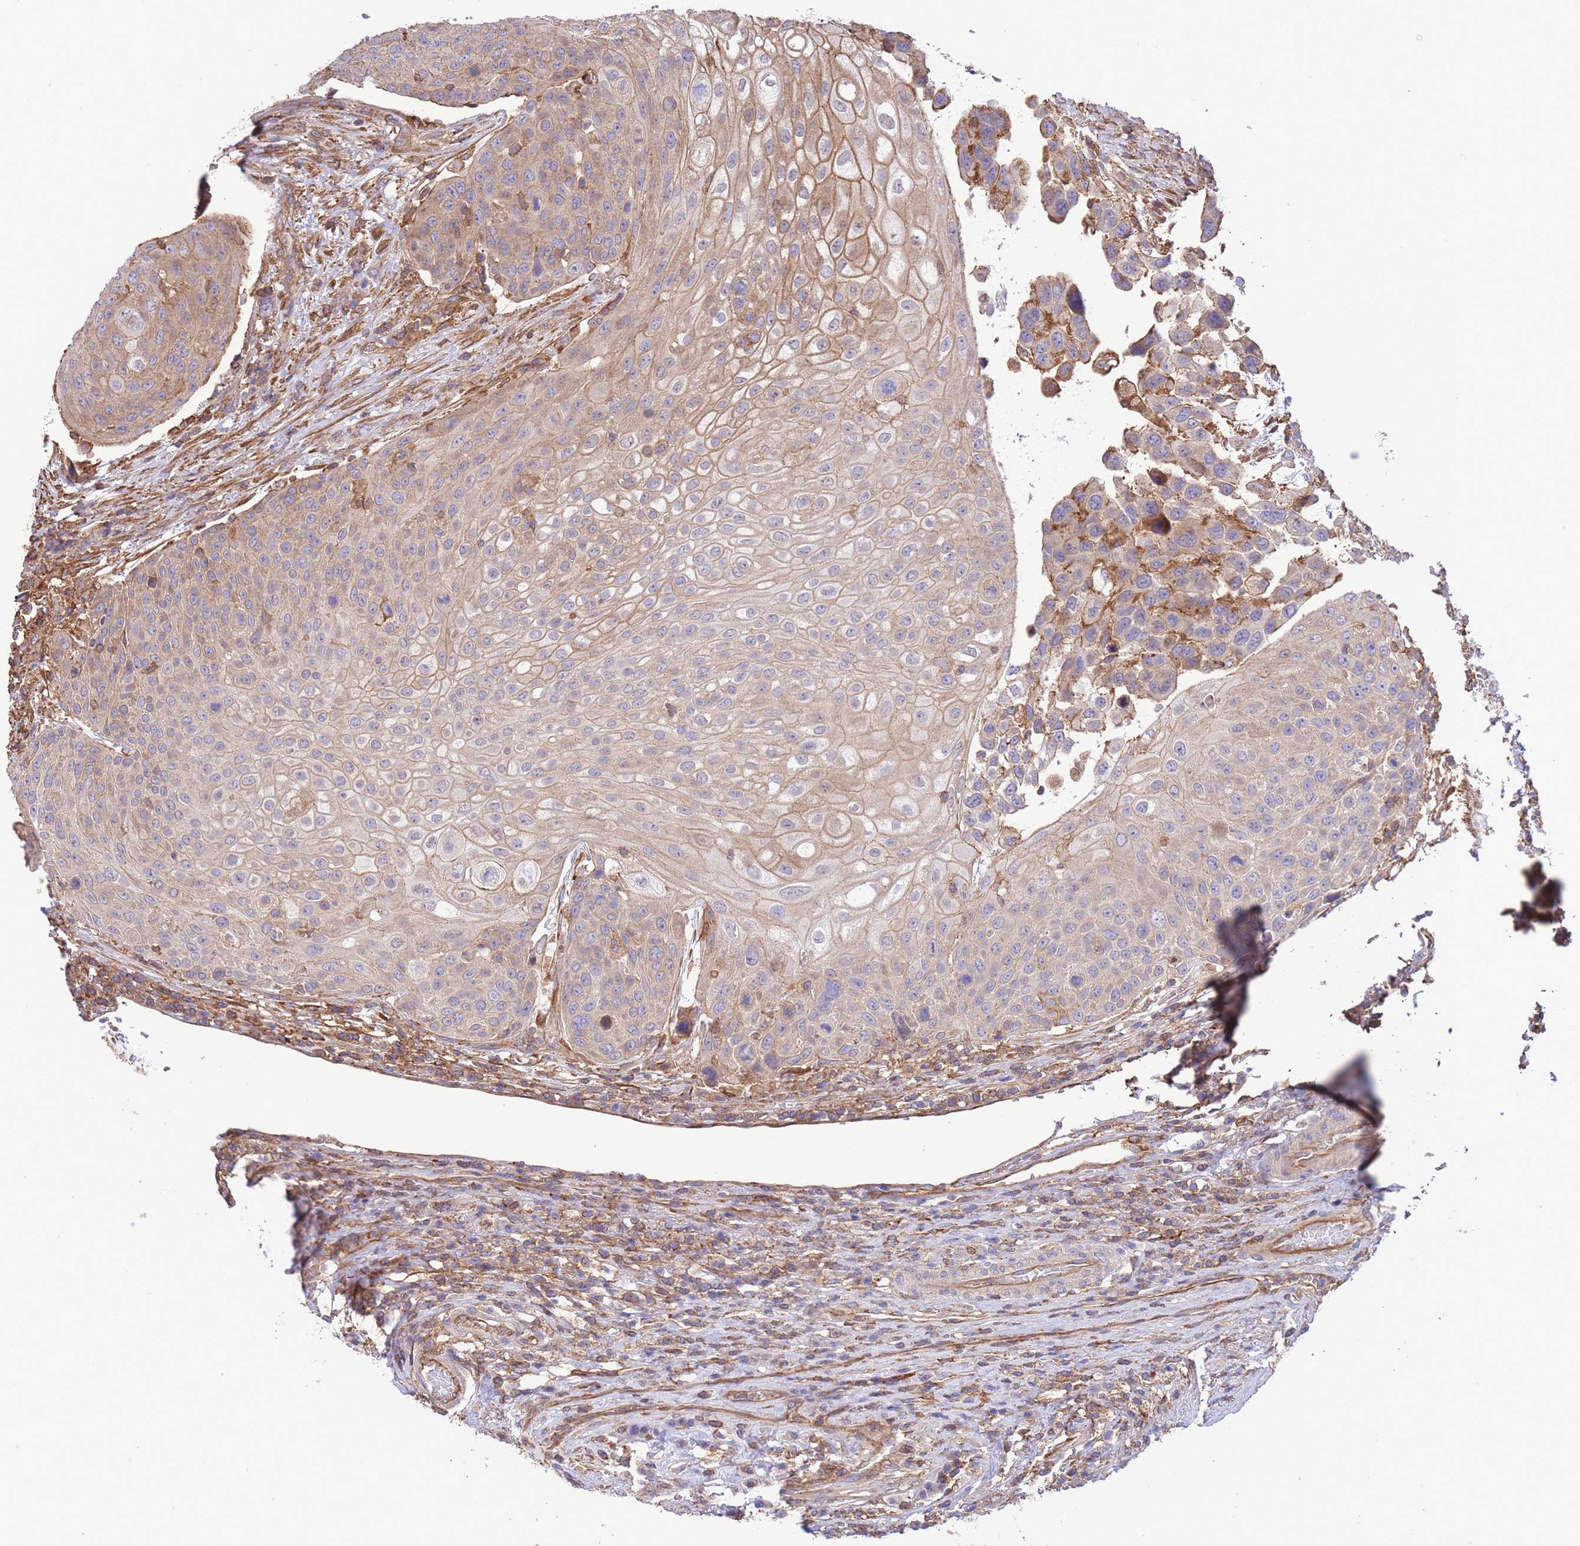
{"staining": {"intensity": "weak", "quantity": ">75%", "location": "cytoplasmic/membranous"}, "tissue": "urothelial cancer", "cell_type": "Tumor cells", "image_type": "cancer", "snomed": [{"axis": "morphology", "description": "Urothelial carcinoma, High grade"}, {"axis": "topography", "description": "Urinary bladder"}], "caption": "This is an image of immunohistochemistry staining of high-grade urothelial carcinoma, which shows weak staining in the cytoplasmic/membranous of tumor cells.", "gene": "LRRN4CL", "patient": {"sex": "female", "age": 70}}